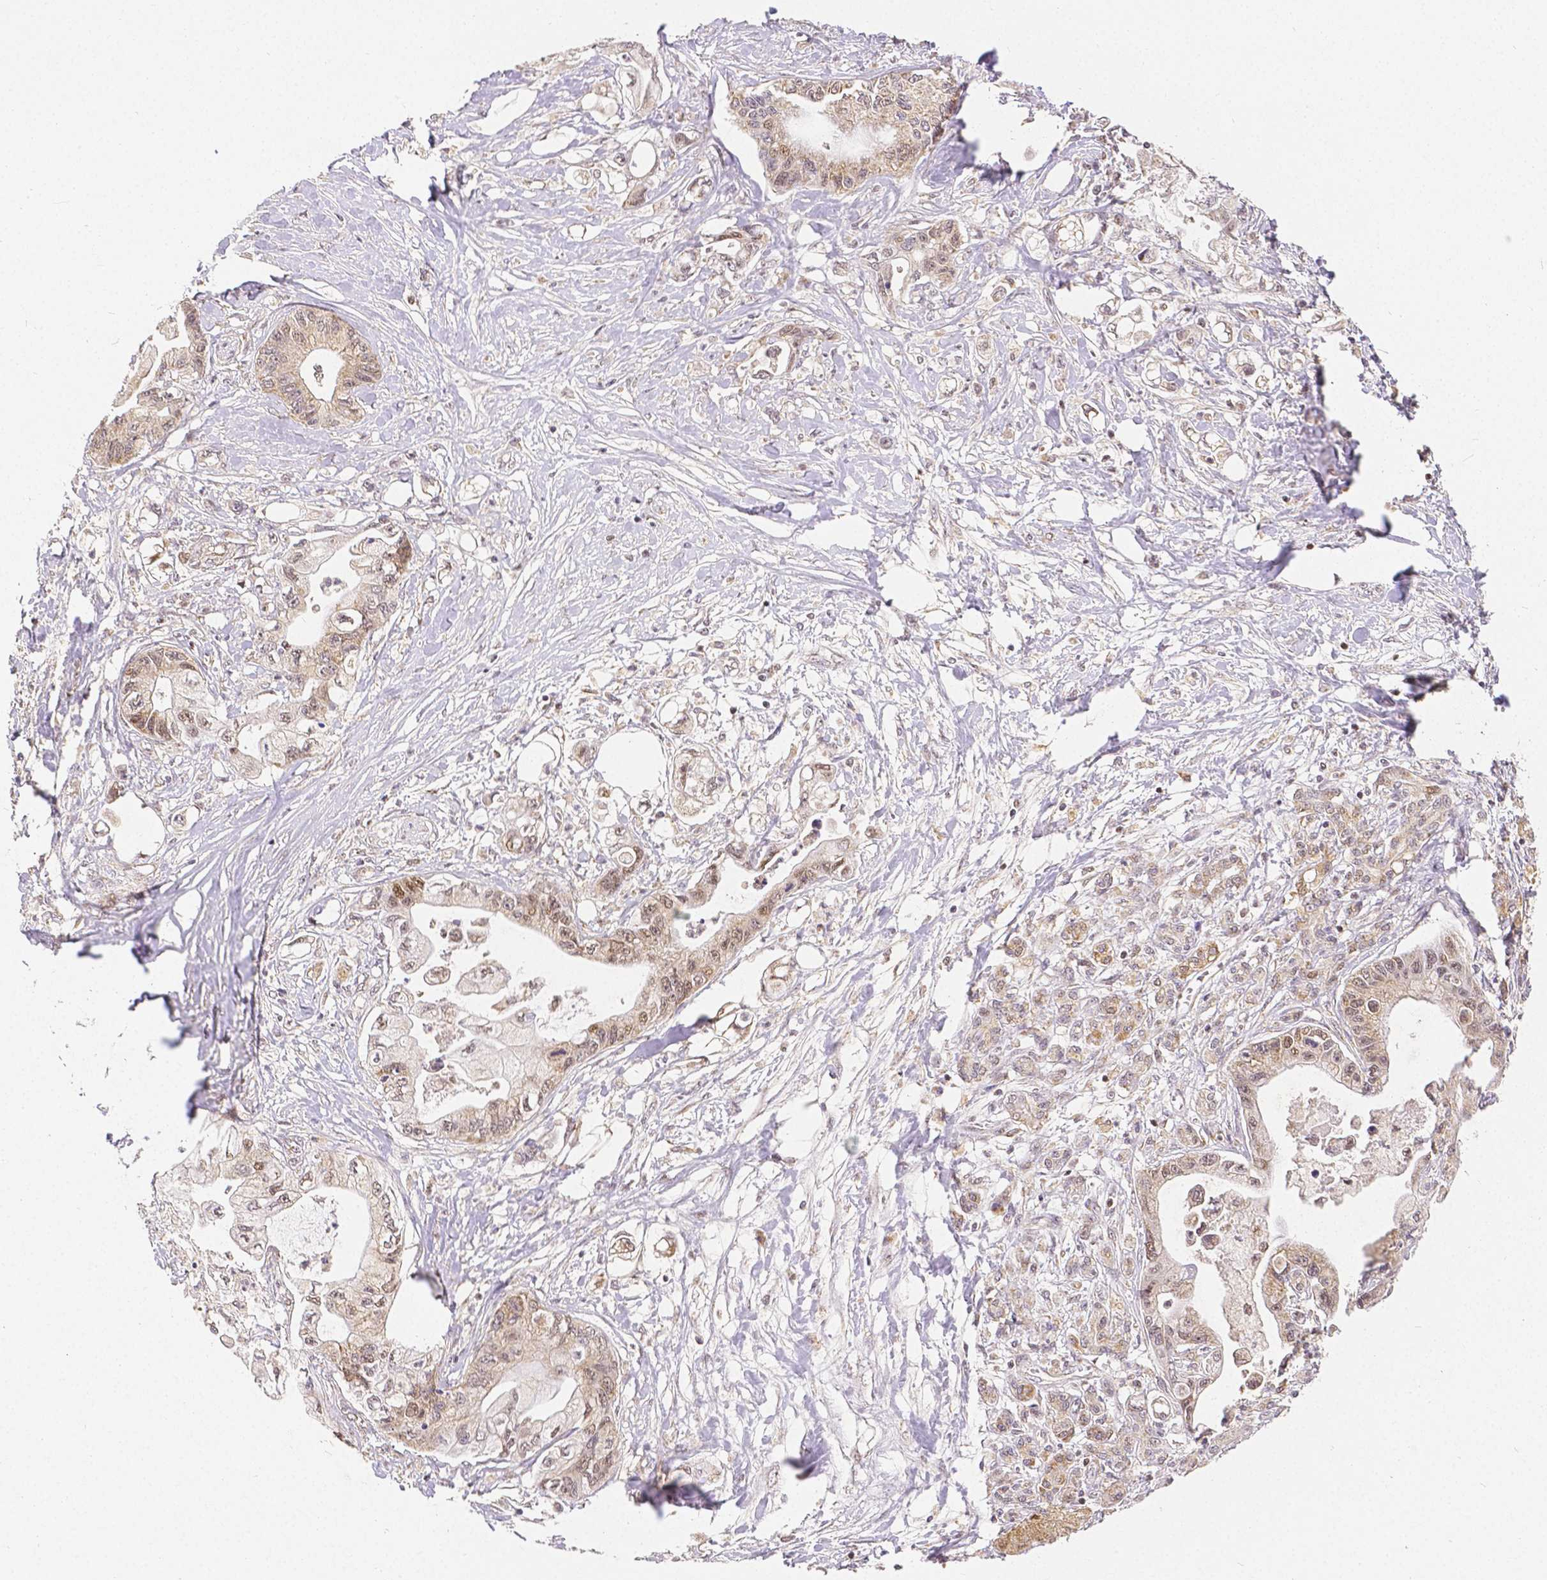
{"staining": {"intensity": "moderate", "quantity": "25%-75%", "location": "nuclear"}, "tissue": "pancreatic cancer", "cell_type": "Tumor cells", "image_type": "cancer", "snomed": [{"axis": "morphology", "description": "Adenocarcinoma, NOS"}, {"axis": "topography", "description": "Pancreas"}], "caption": "The immunohistochemical stain labels moderate nuclear expression in tumor cells of pancreatic adenocarcinoma tissue.", "gene": "RHOT1", "patient": {"sex": "male", "age": 61}}